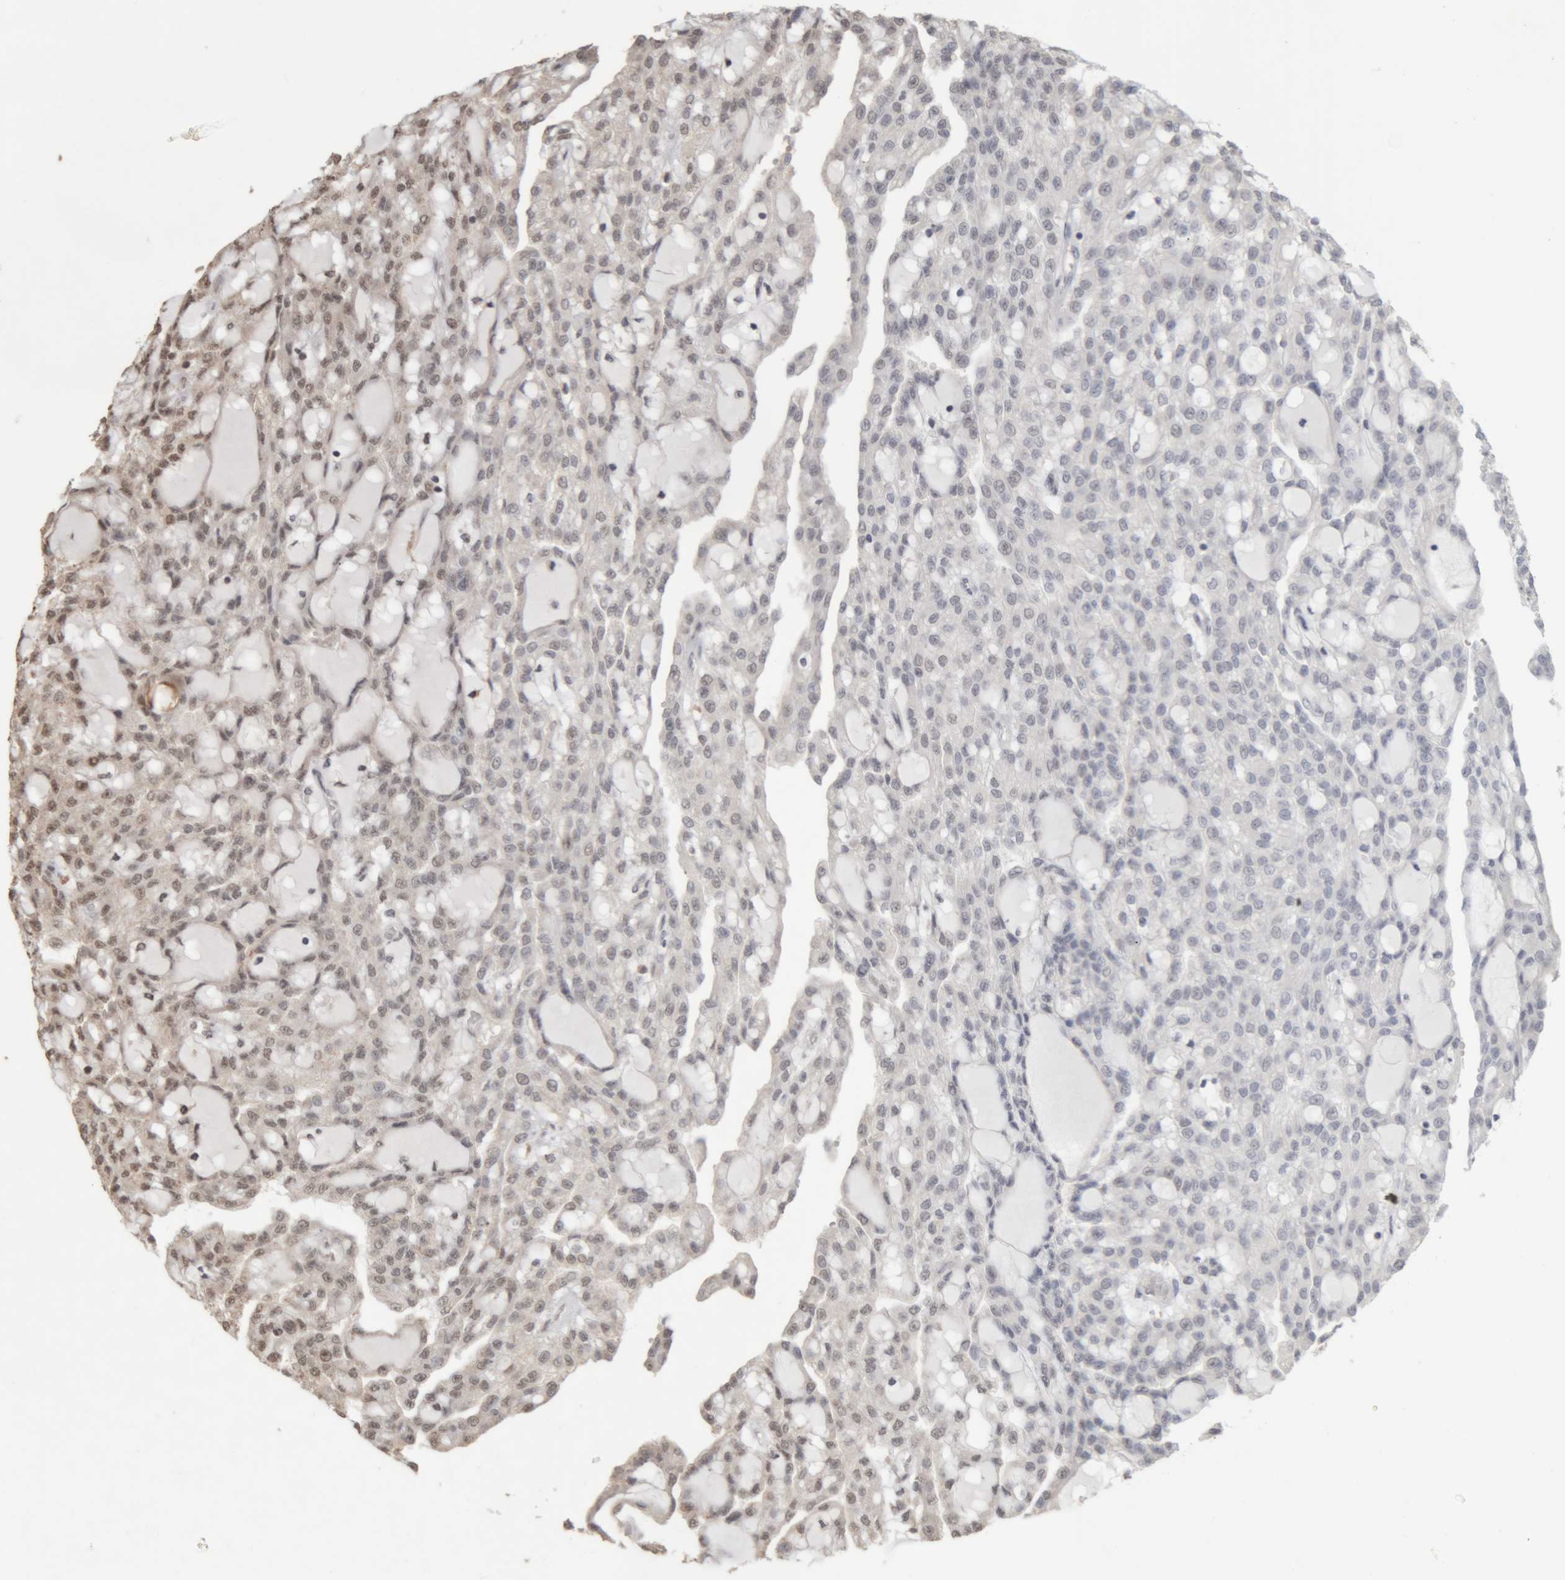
{"staining": {"intensity": "weak", "quantity": "25%-75%", "location": "nuclear"}, "tissue": "renal cancer", "cell_type": "Tumor cells", "image_type": "cancer", "snomed": [{"axis": "morphology", "description": "Adenocarcinoma, NOS"}, {"axis": "topography", "description": "Kidney"}], "caption": "The immunohistochemical stain highlights weak nuclear positivity in tumor cells of adenocarcinoma (renal) tissue.", "gene": "KEAP1", "patient": {"sex": "male", "age": 63}}